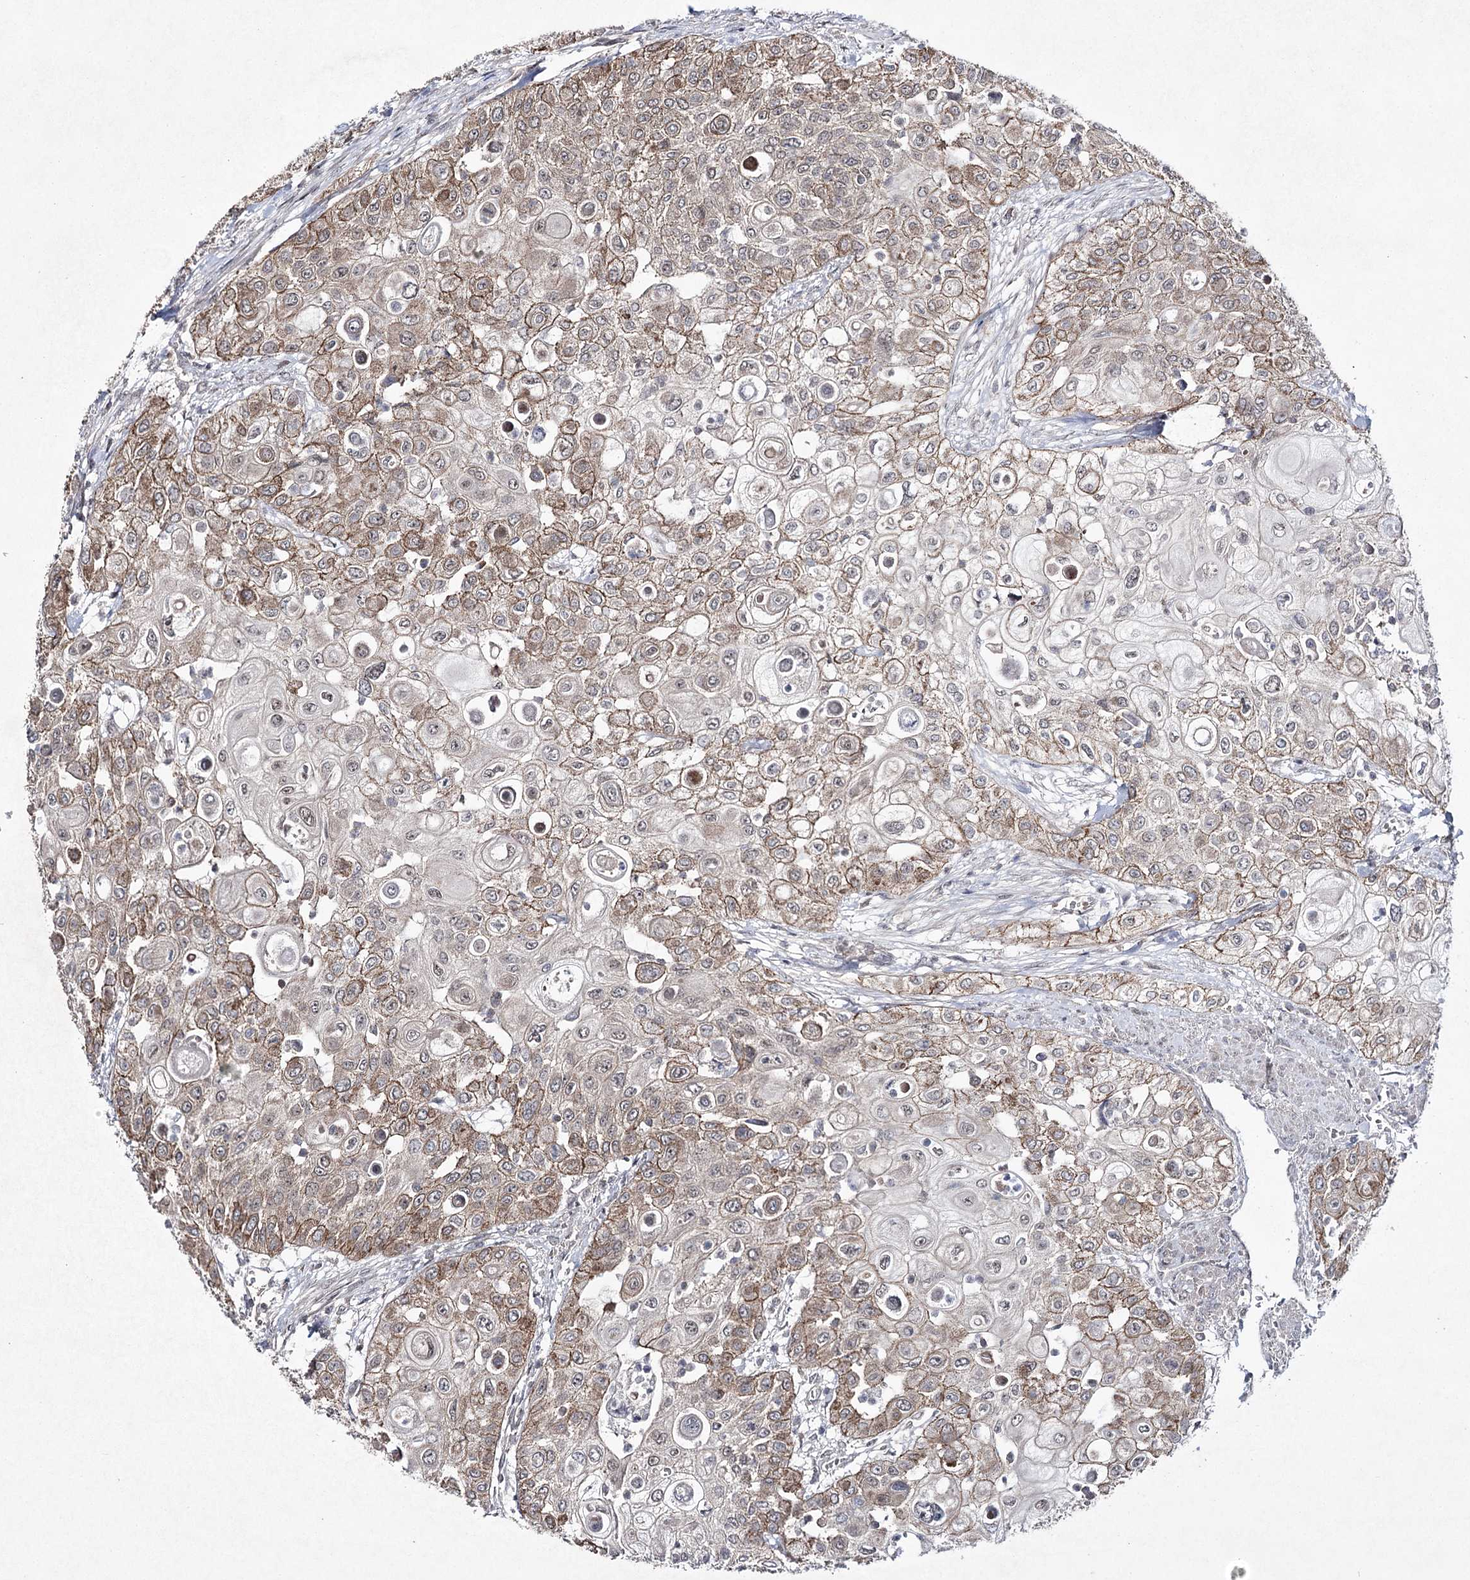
{"staining": {"intensity": "moderate", "quantity": ">75%", "location": "cytoplasmic/membranous"}, "tissue": "urothelial cancer", "cell_type": "Tumor cells", "image_type": "cancer", "snomed": [{"axis": "morphology", "description": "Urothelial carcinoma, High grade"}, {"axis": "topography", "description": "Urinary bladder"}], "caption": "Immunohistochemical staining of urothelial carcinoma (high-grade) displays medium levels of moderate cytoplasmic/membranous positivity in about >75% of tumor cells.", "gene": "HOXC11", "patient": {"sex": "female", "age": 79}}